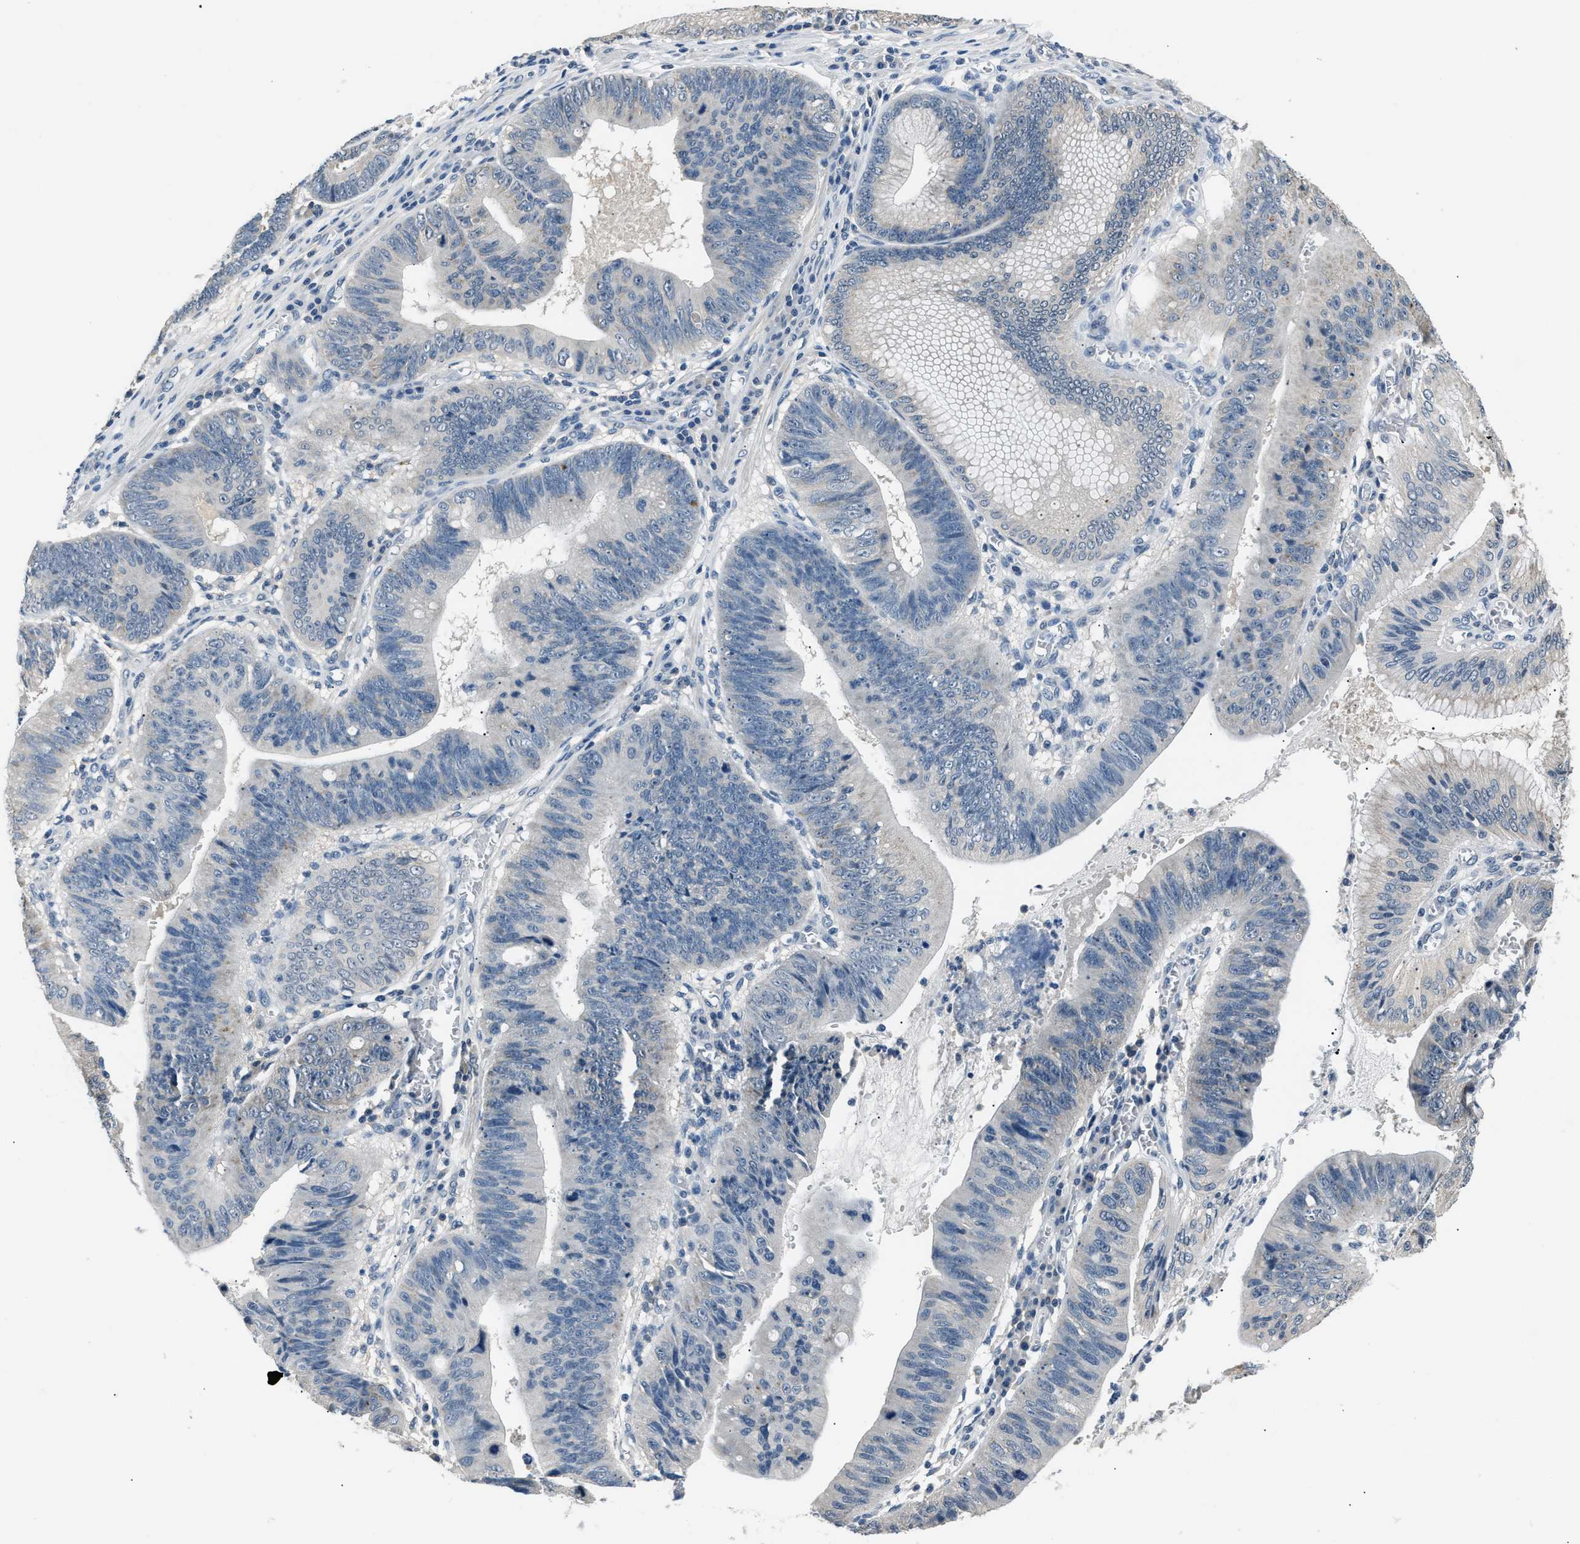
{"staining": {"intensity": "negative", "quantity": "none", "location": "none"}, "tissue": "stomach cancer", "cell_type": "Tumor cells", "image_type": "cancer", "snomed": [{"axis": "morphology", "description": "Adenocarcinoma, NOS"}, {"axis": "topography", "description": "Stomach"}], "caption": "Immunohistochemical staining of human adenocarcinoma (stomach) exhibits no significant expression in tumor cells.", "gene": "INHA", "patient": {"sex": "male", "age": 59}}